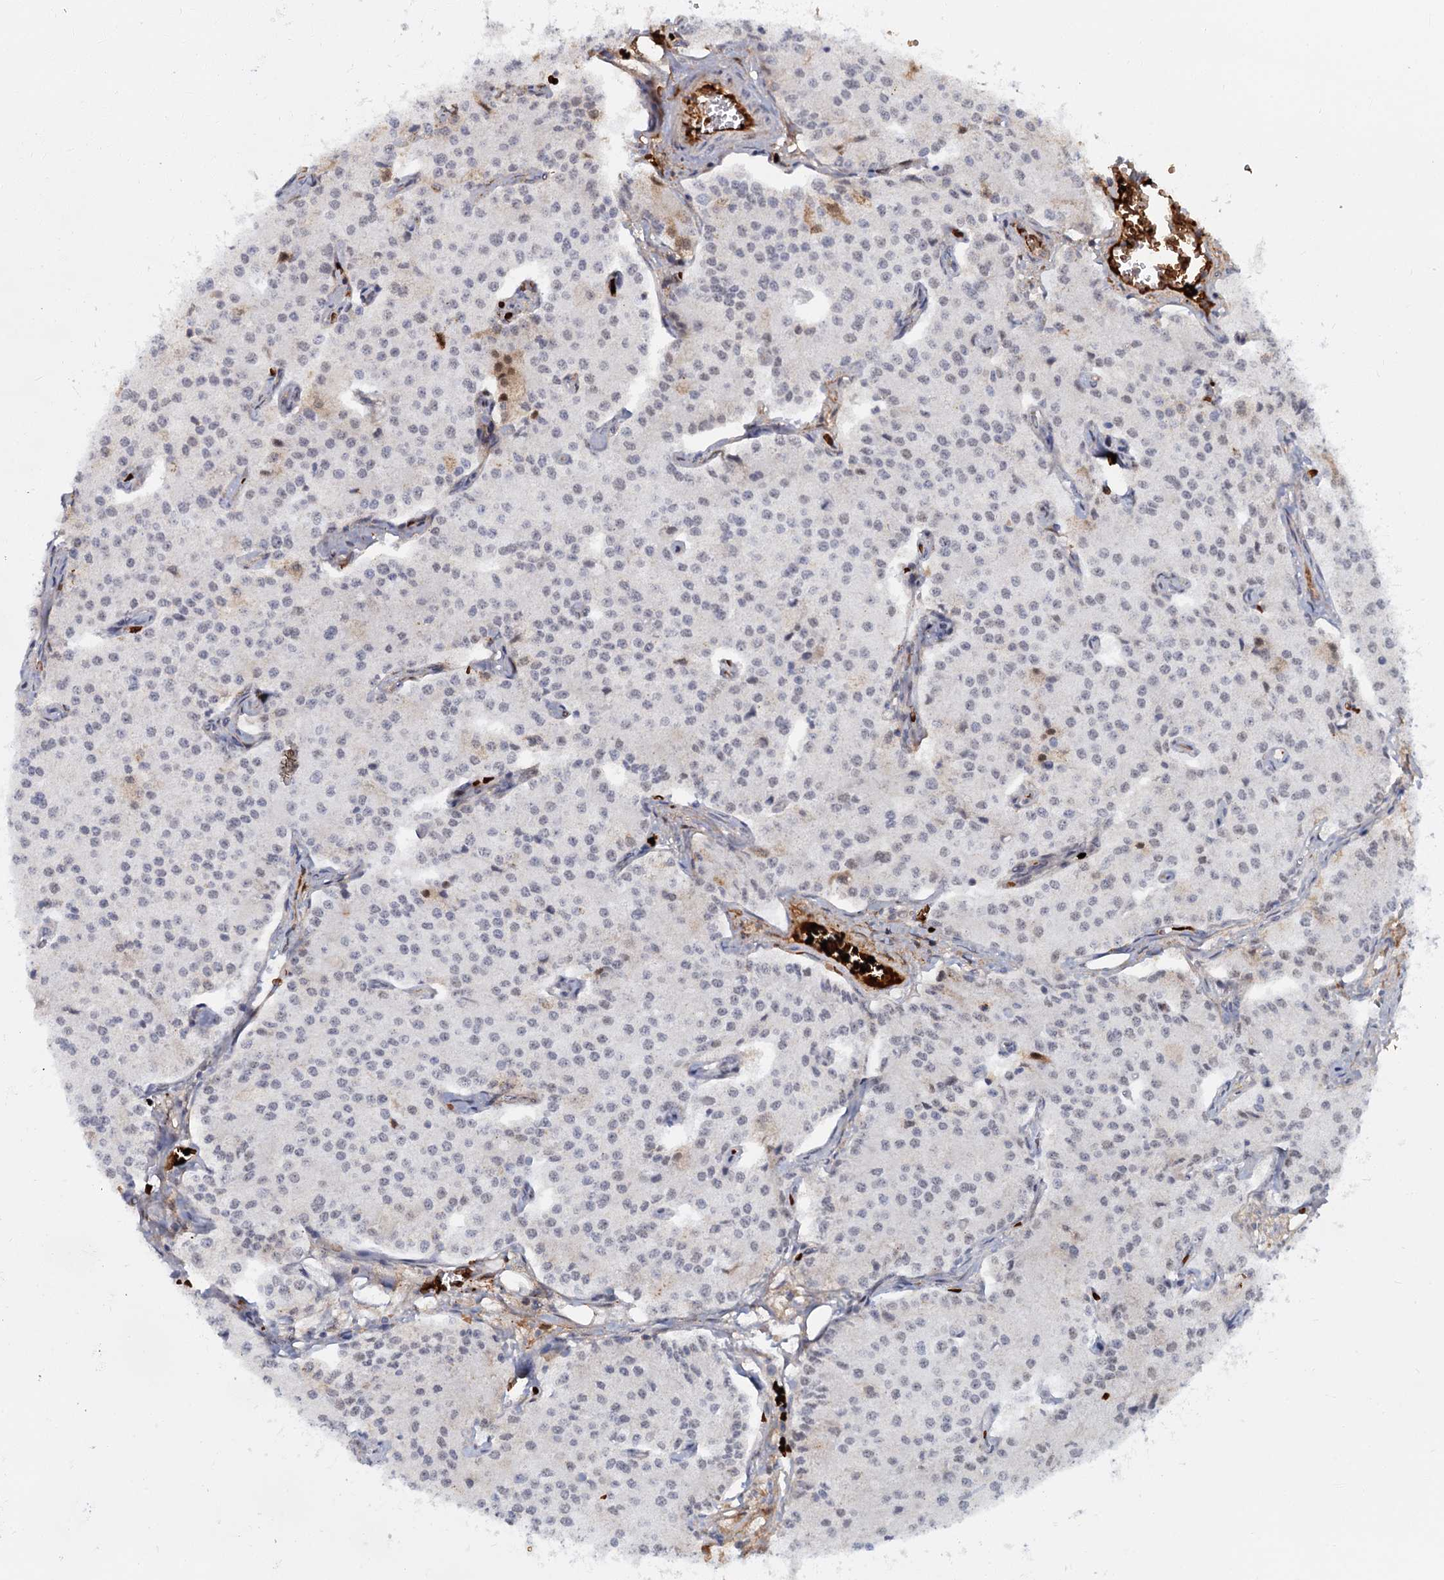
{"staining": {"intensity": "negative", "quantity": "none", "location": "none"}, "tissue": "carcinoid", "cell_type": "Tumor cells", "image_type": "cancer", "snomed": [{"axis": "morphology", "description": "Carcinoid, malignant, NOS"}, {"axis": "topography", "description": "Colon"}], "caption": "Tumor cells are negative for brown protein staining in carcinoid.", "gene": "RPRD1A", "patient": {"sex": "female", "age": 52}}